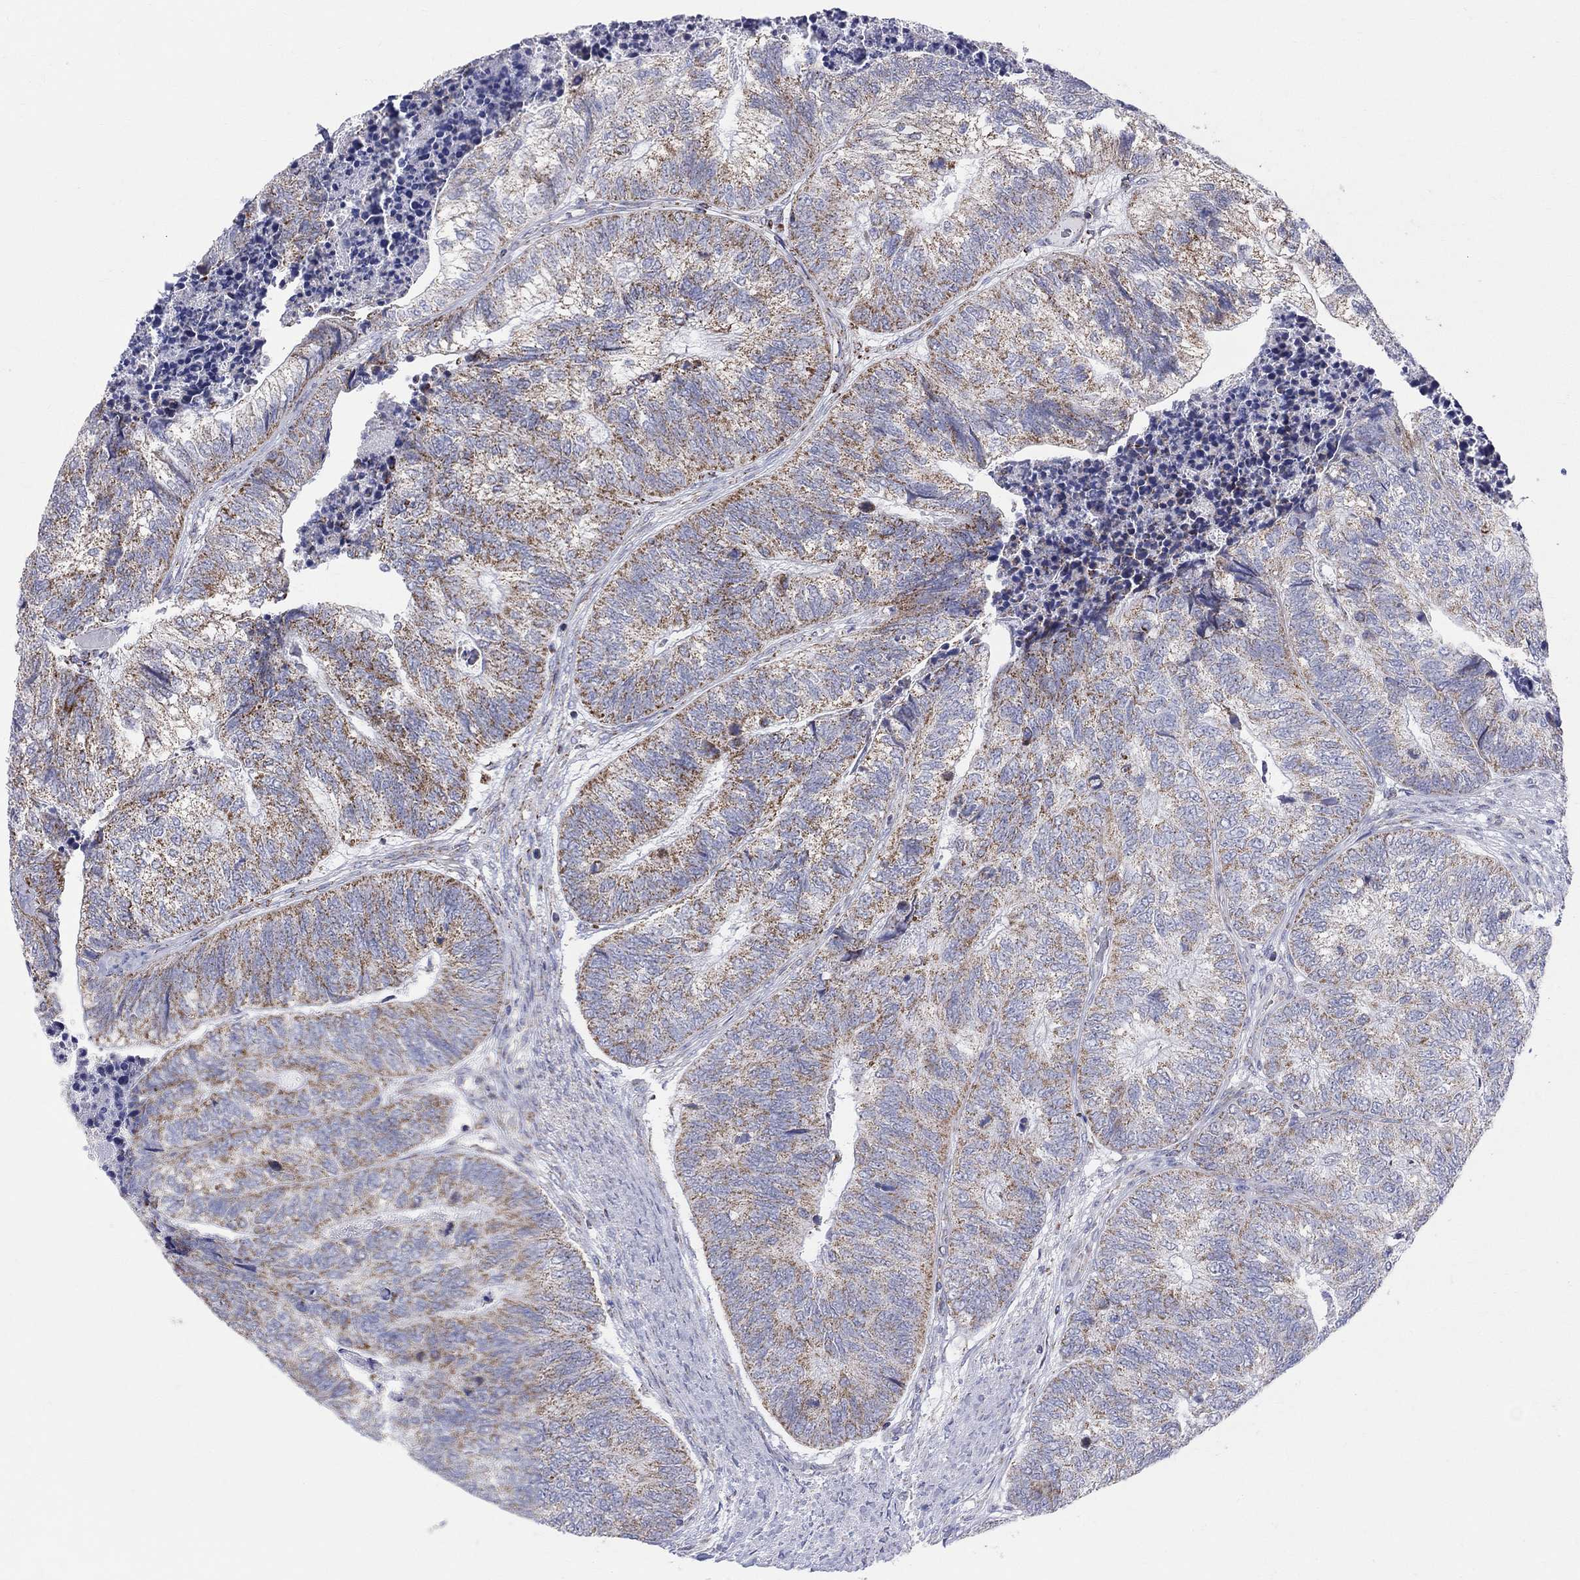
{"staining": {"intensity": "strong", "quantity": "25%-75%", "location": "cytoplasmic/membranous"}, "tissue": "colorectal cancer", "cell_type": "Tumor cells", "image_type": "cancer", "snomed": [{"axis": "morphology", "description": "Adenocarcinoma, NOS"}, {"axis": "topography", "description": "Colon"}], "caption": "IHC (DAB) staining of adenocarcinoma (colorectal) exhibits strong cytoplasmic/membranous protein staining in about 25%-75% of tumor cells.", "gene": "KISS1R", "patient": {"sex": "female", "age": 67}}